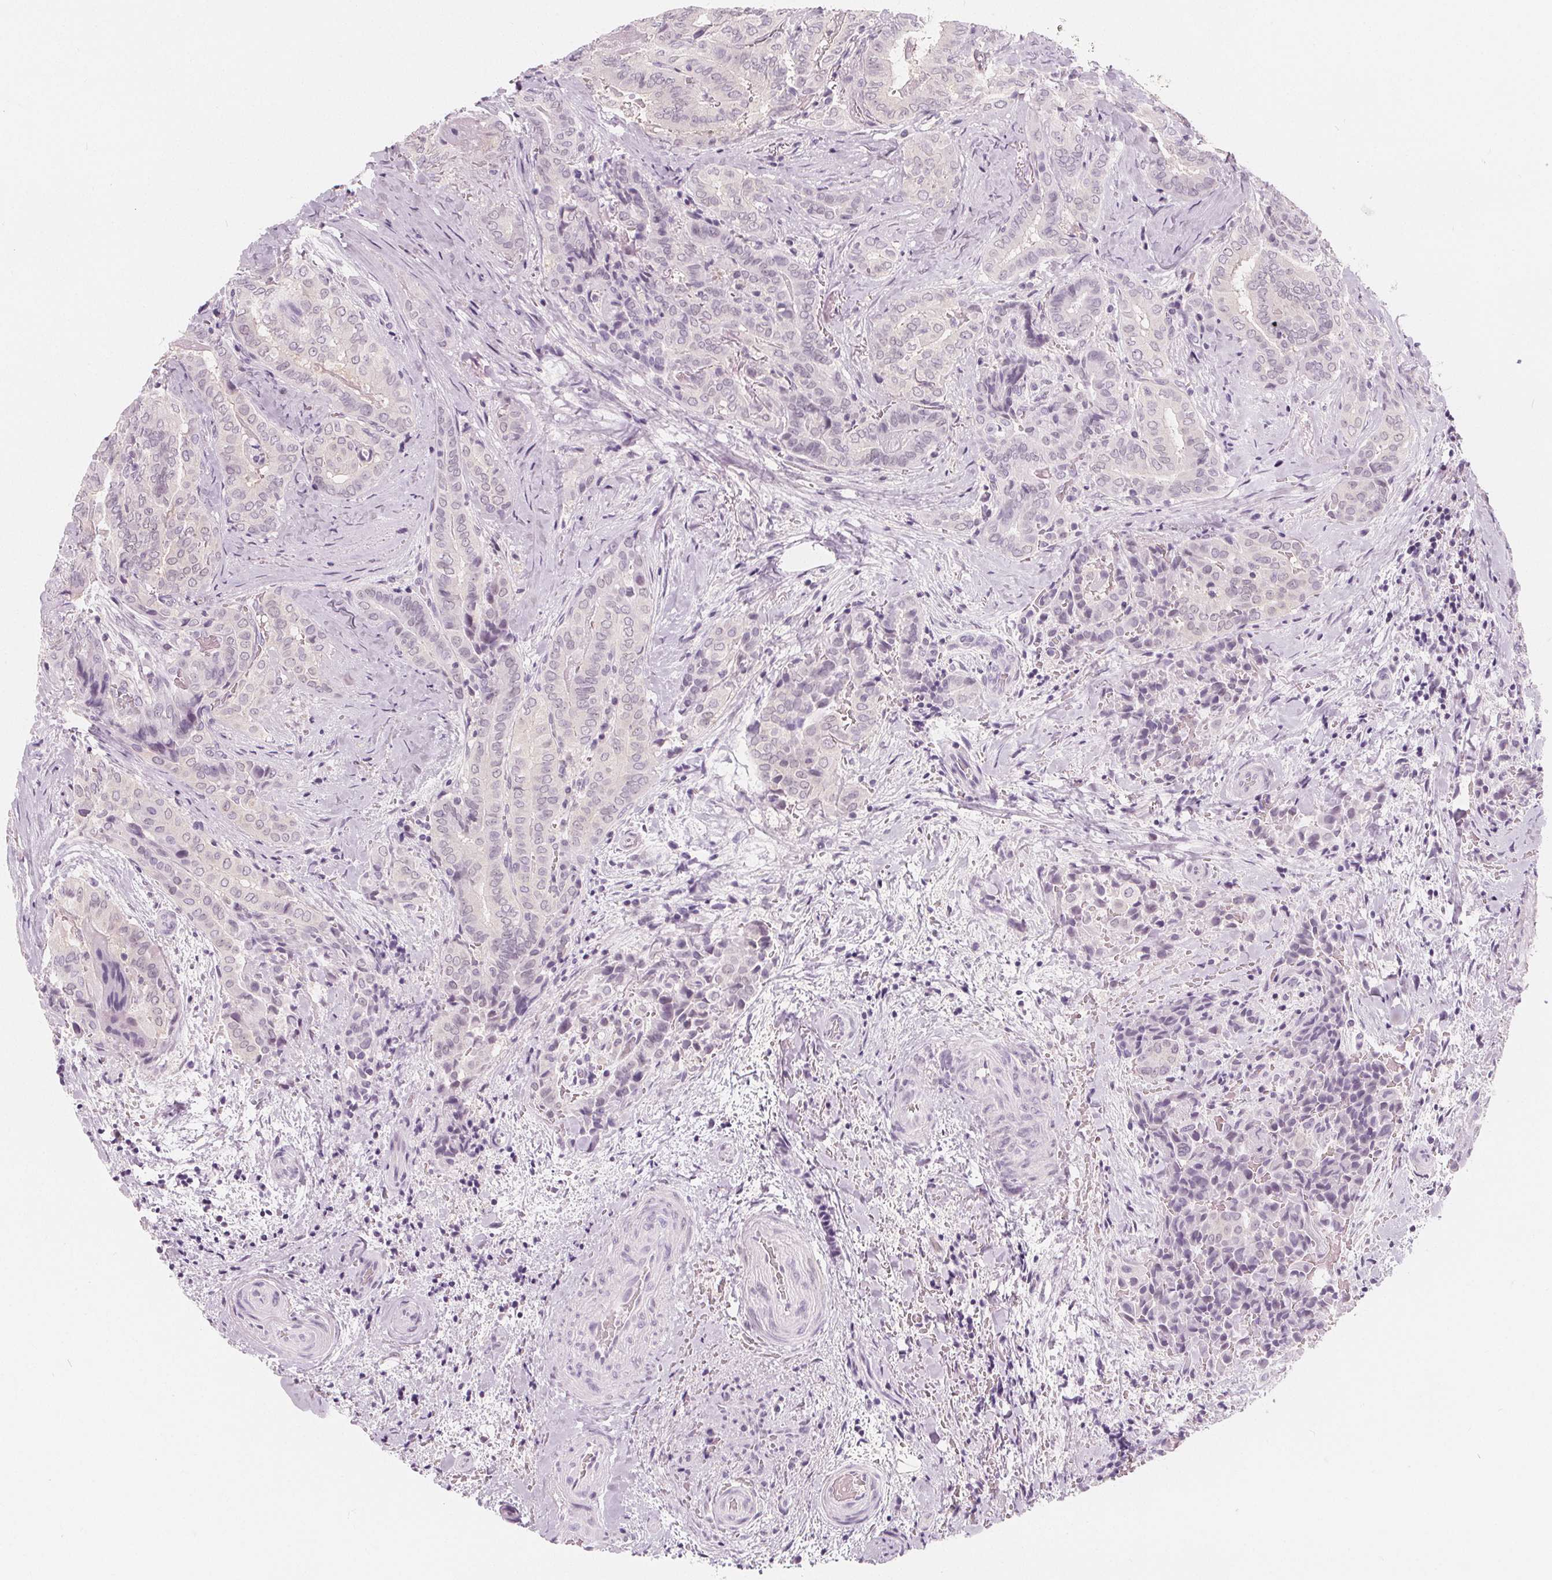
{"staining": {"intensity": "negative", "quantity": "none", "location": "none"}, "tissue": "thyroid cancer", "cell_type": "Tumor cells", "image_type": "cancer", "snomed": [{"axis": "morphology", "description": "Papillary adenocarcinoma, NOS"}, {"axis": "topography", "description": "Thyroid gland"}], "caption": "DAB (3,3'-diaminobenzidine) immunohistochemical staining of human thyroid papillary adenocarcinoma shows no significant expression in tumor cells. The staining is performed using DAB (3,3'-diaminobenzidine) brown chromogen with nuclei counter-stained in using hematoxylin.", "gene": "UGP2", "patient": {"sex": "female", "age": 61}}